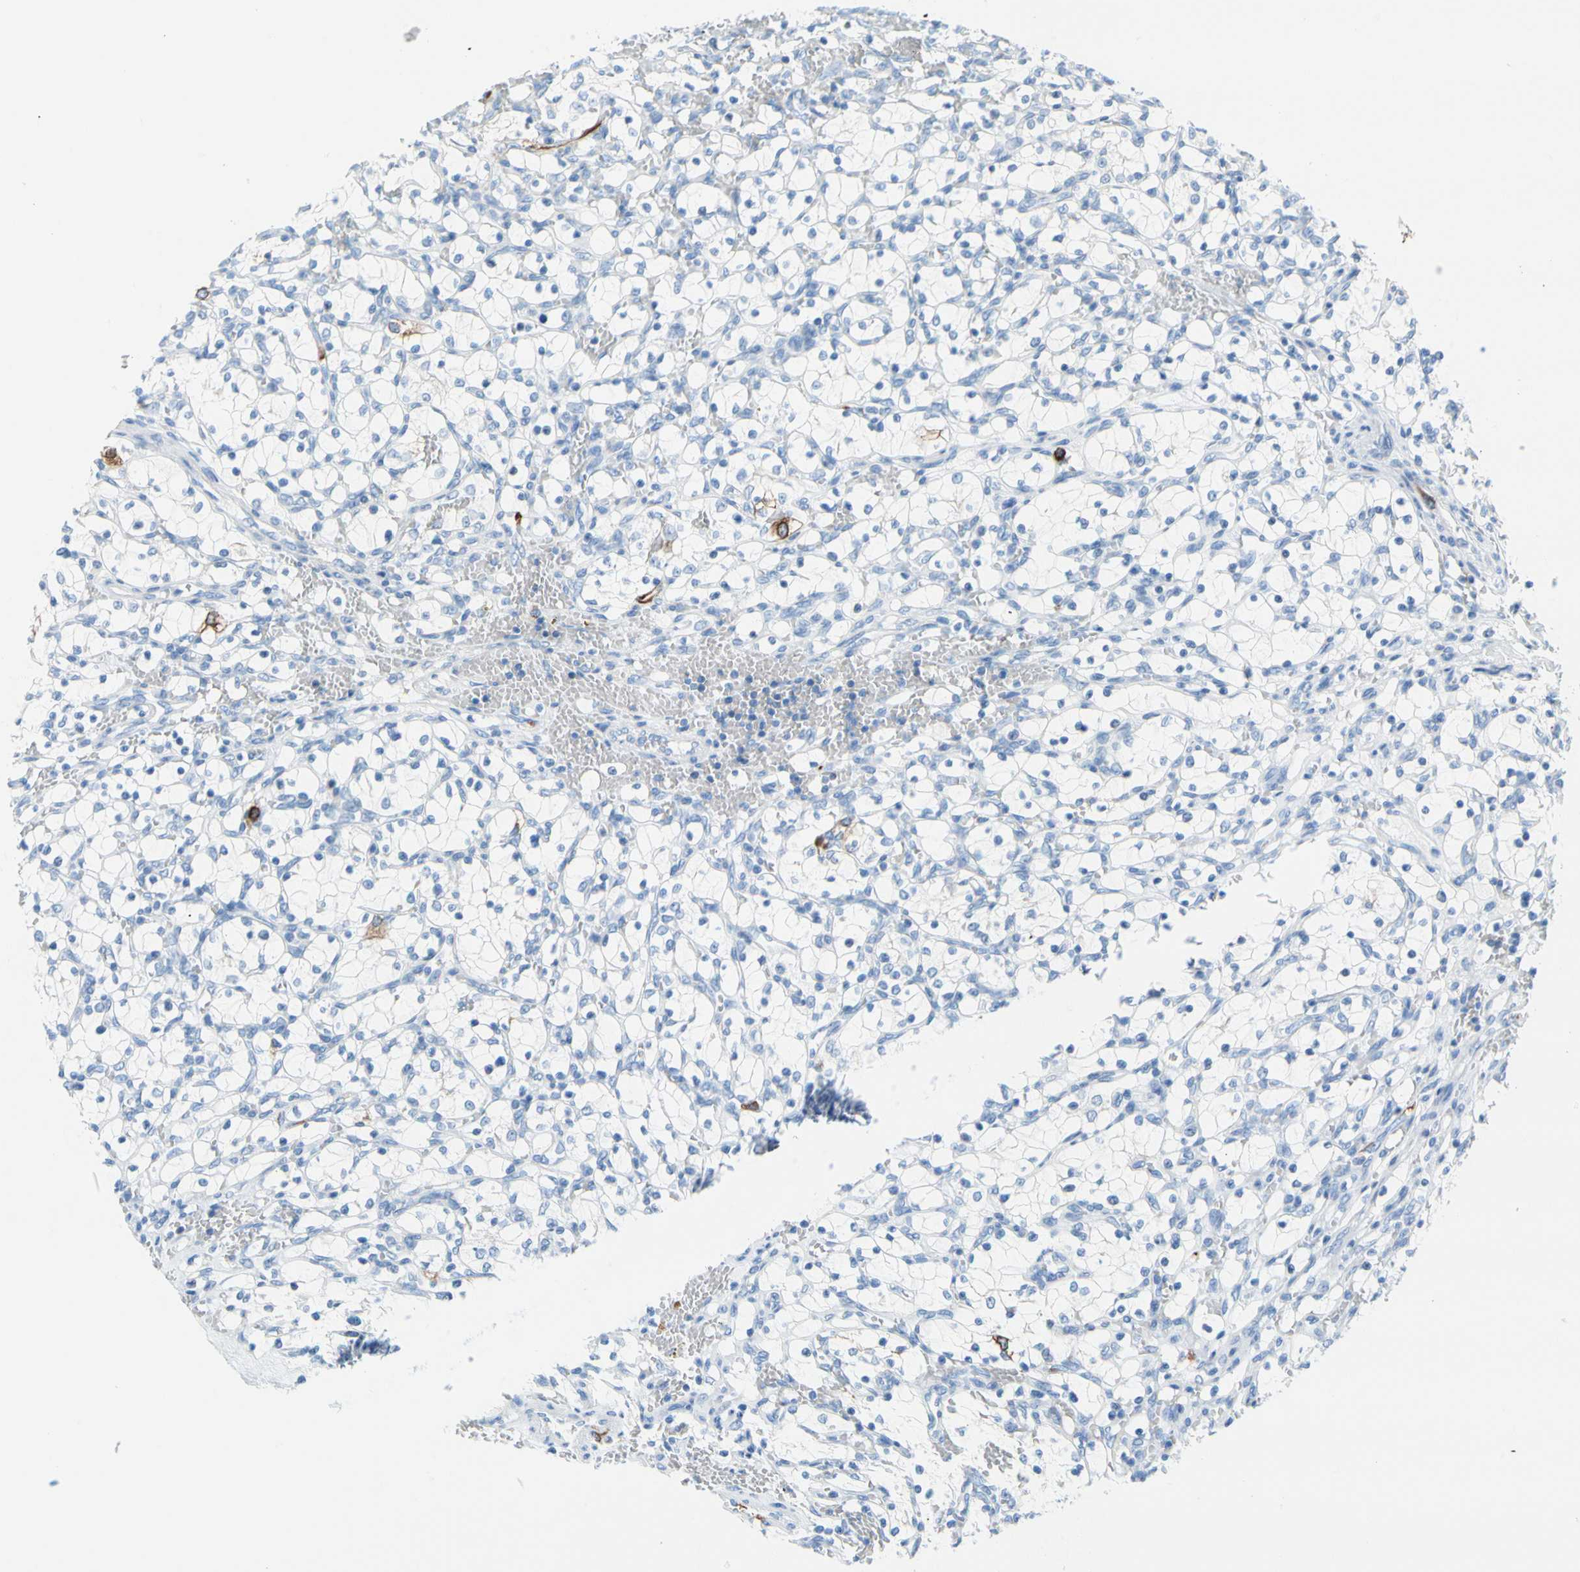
{"staining": {"intensity": "negative", "quantity": "none", "location": "none"}, "tissue": "renal cancer", "cell_type": "Tumor cells", "image_type": "cancer", "snomed": [{"axis": "morphology", "description": "Adenocarcinoma, NOS"}, {"axis": "topography", "description": "Kidney"}], "caption": "DAB (3,3'-diaminobenzidine) immunohistochemical staining of renal adenocarcinoma exhibits no significant expression in tumor cells.", "gene": "TACC3", "patient": {"sex": "female", "age": 69}}